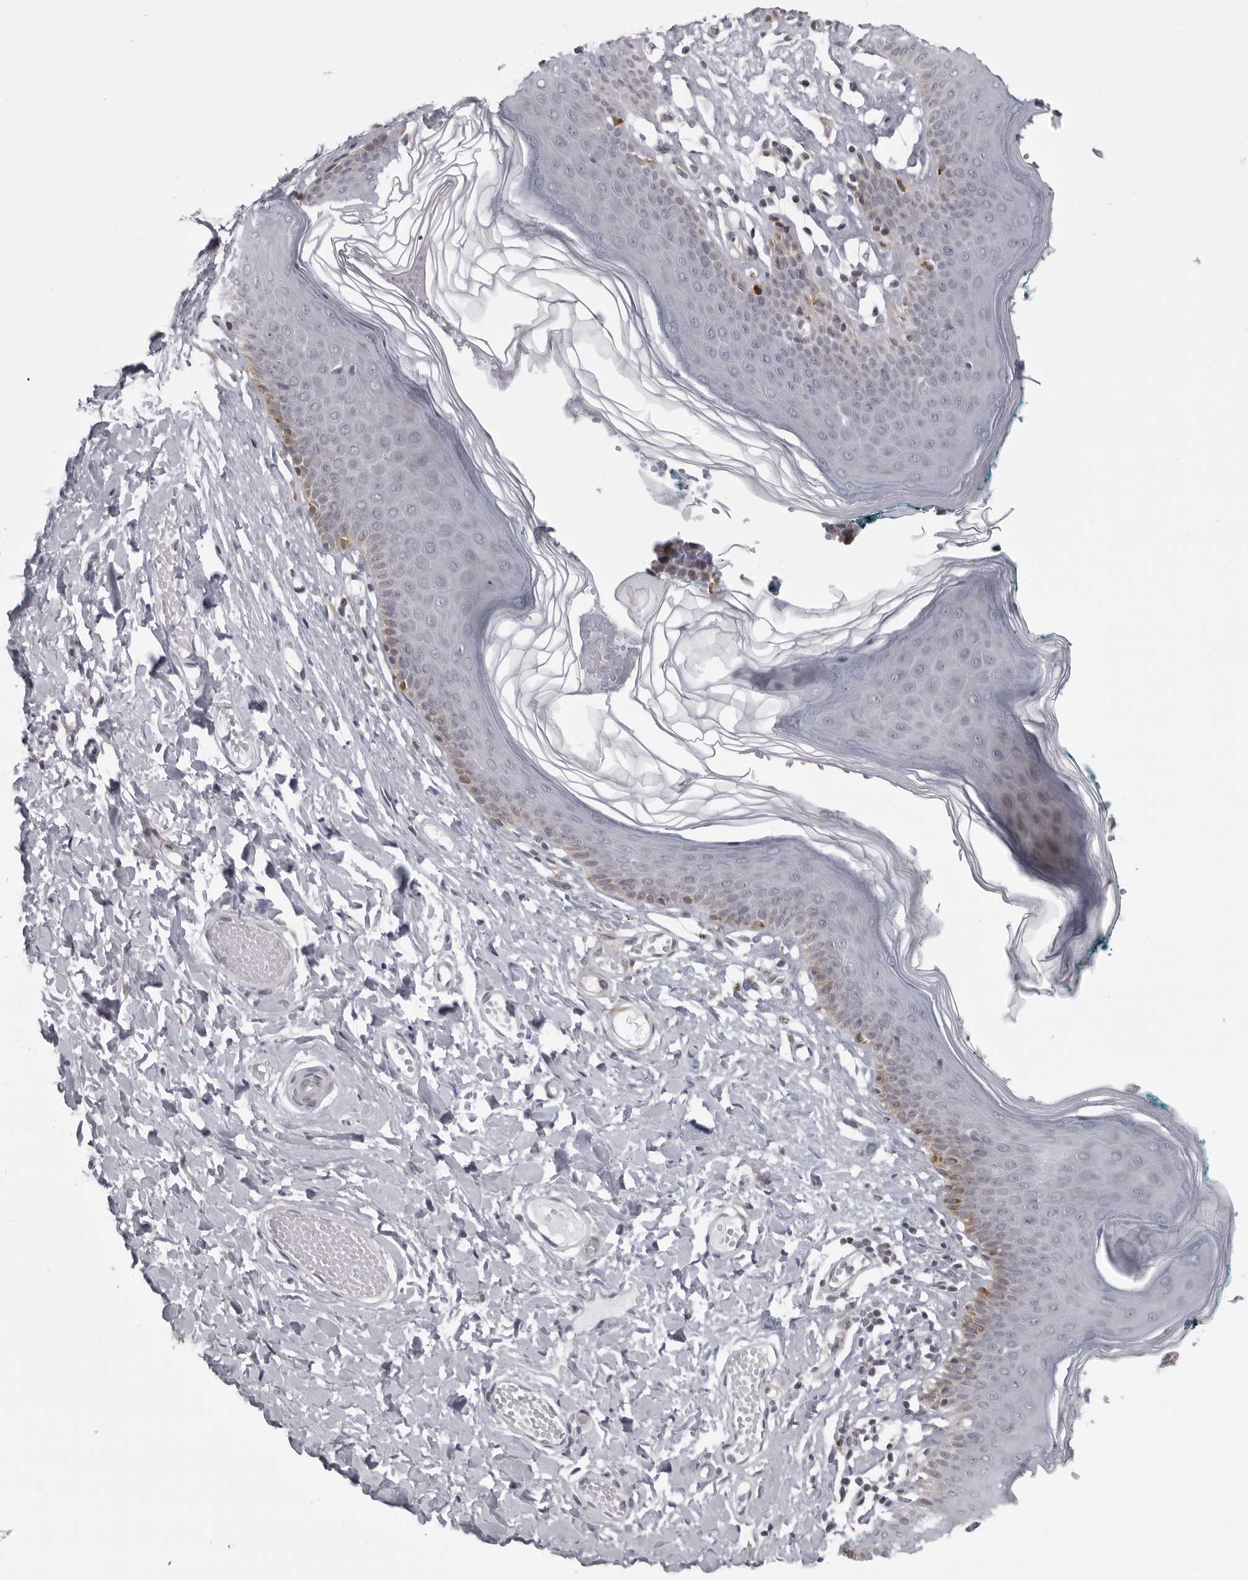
{"staining": {"intensity": "moderate", "quantity": "<25%", "location": "cytoplasmic/membranous"}, "tissue": "skin", "cell_type": "Epidermal cells", "image_type": "normal", "snomed": [{"axis": "morphology", "description": "Normal tissue, NOS"}, {"axis": "morphology", "description": "Inflammation, NOS"}, {"axis": "topography", "description": "Vulva"}], "caption": "Moderate cytoplasmic/membranous positivity is identified in approximately <25% of epidermal cells in benign skin. The protein of interest is stained brown, and the nuclei are stained in blue (DAB (3,3'-diaminobenzidine) IHC with brightfield microscopy, high magnification).", "gene": "RTCA", "patient": {"sex": "female", "age": 84}}